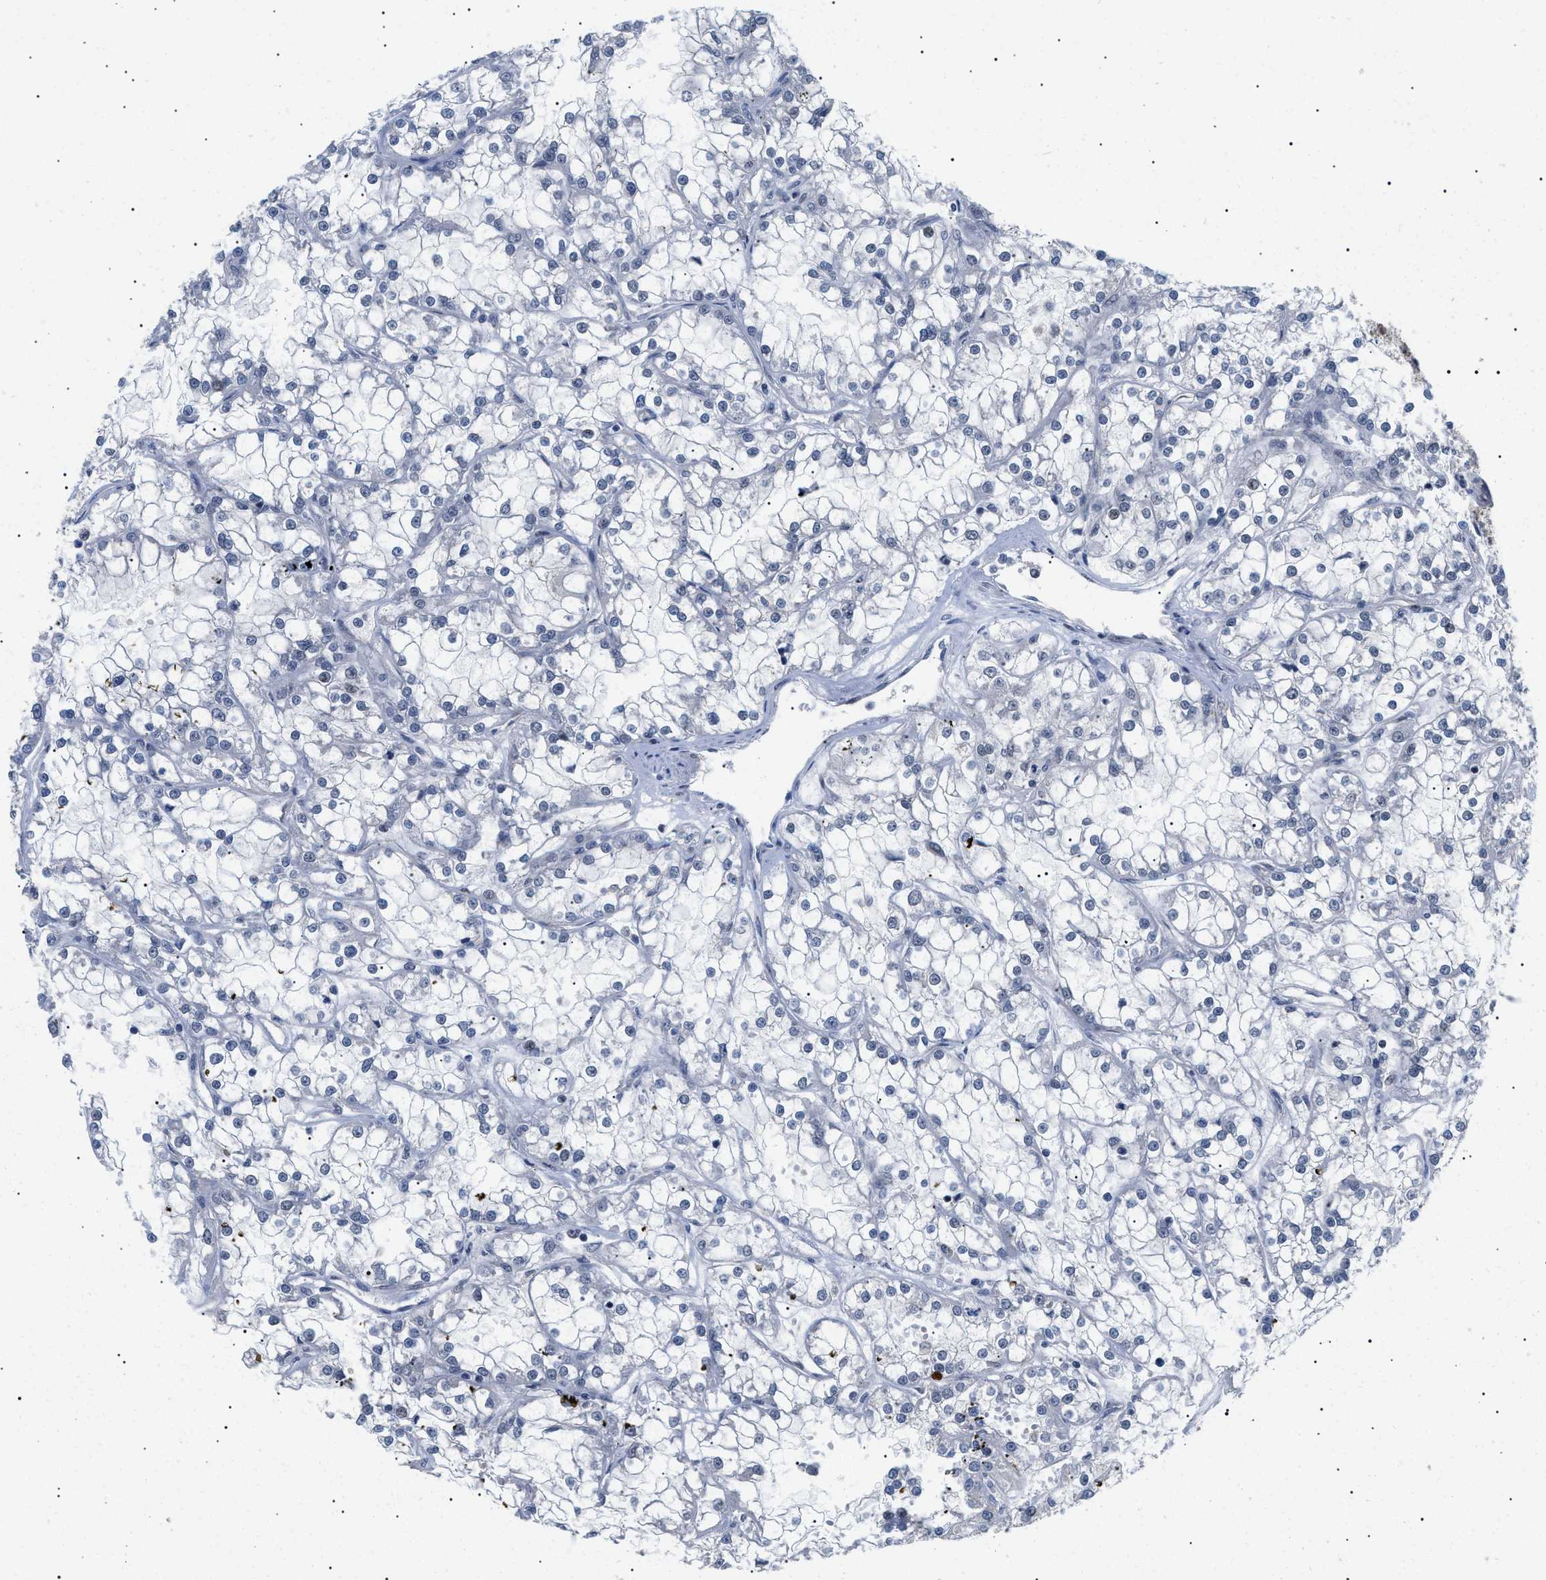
{"staining": {"intensity": "negative", "quantity": "none", "location": "none"}, "tissue": "renal cancer", "cell_type": "Tumor cells", "image_type": "cancer", "snomed": [{"axis": "morphology", "description": "Adenocarcinoma, NOS"}, {"axis": "topography", "description": "Kidney"}], "caption": "Immunohistochemistry (IHC) of renal adenocarcinoma exhibits no expression in tumor cells.", "gene": "GARRE1", "patient": {"sex": "female", "age": 52}}